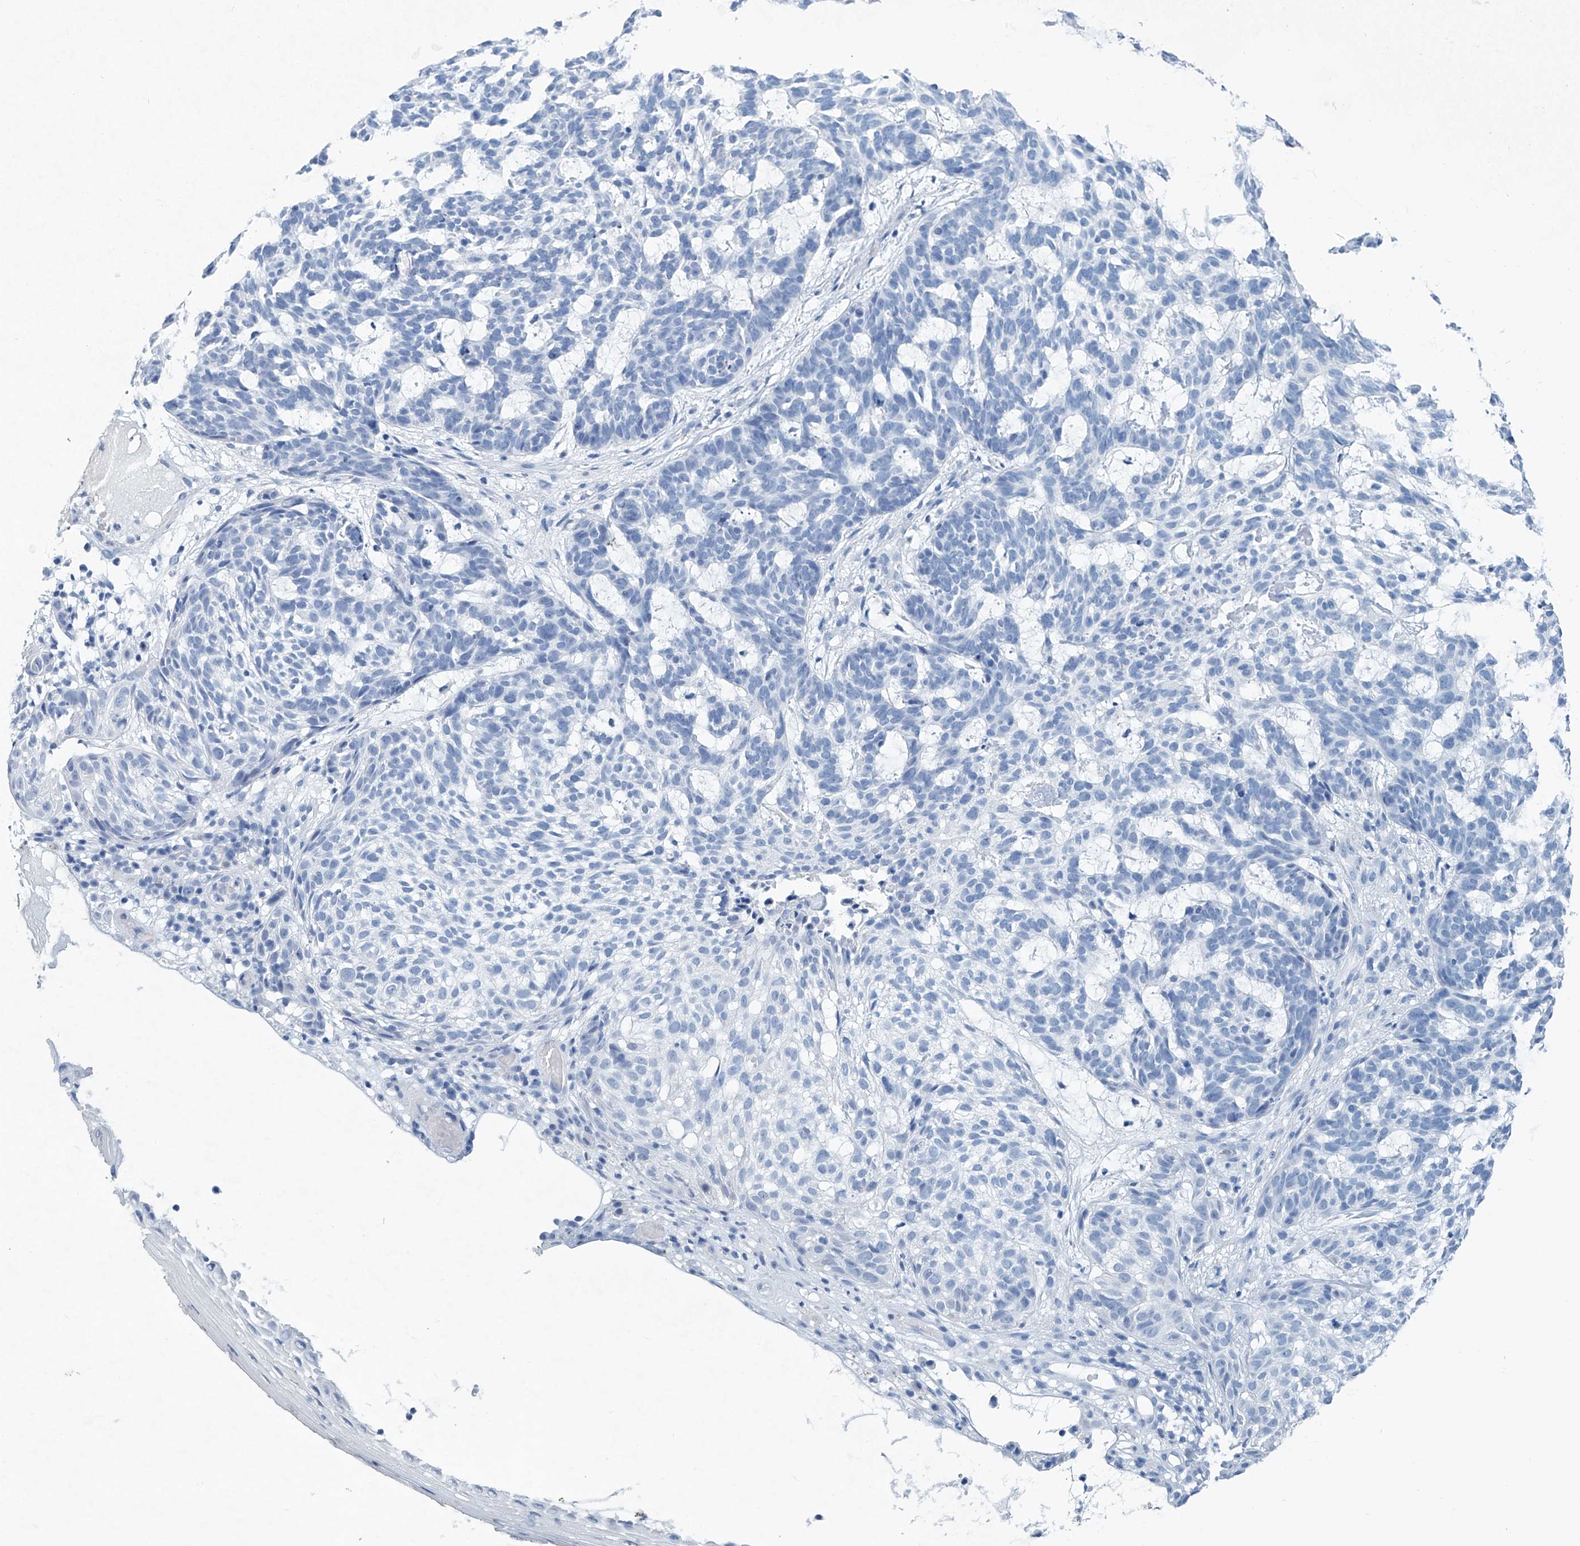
{"staining": {"intensity": "negative", "quantity": "none", "location": "none"}, "tissue": "skin cancer", "cell_type": "Tumor cells", "image_type": "cancer", "snomed": [{"axis": "morphology", "description": "Basal cell carcinoma"}, {"axis": "topography", "description": "Skin"}], "caption": "Immunohistochemistry micrograph of basal cell carcinoma (skin) stained for a protein (brown), which exhibits no expression in tumor cells.", "gene": "CYP2A7", "patient": {"sex": "male", "age": 85}}